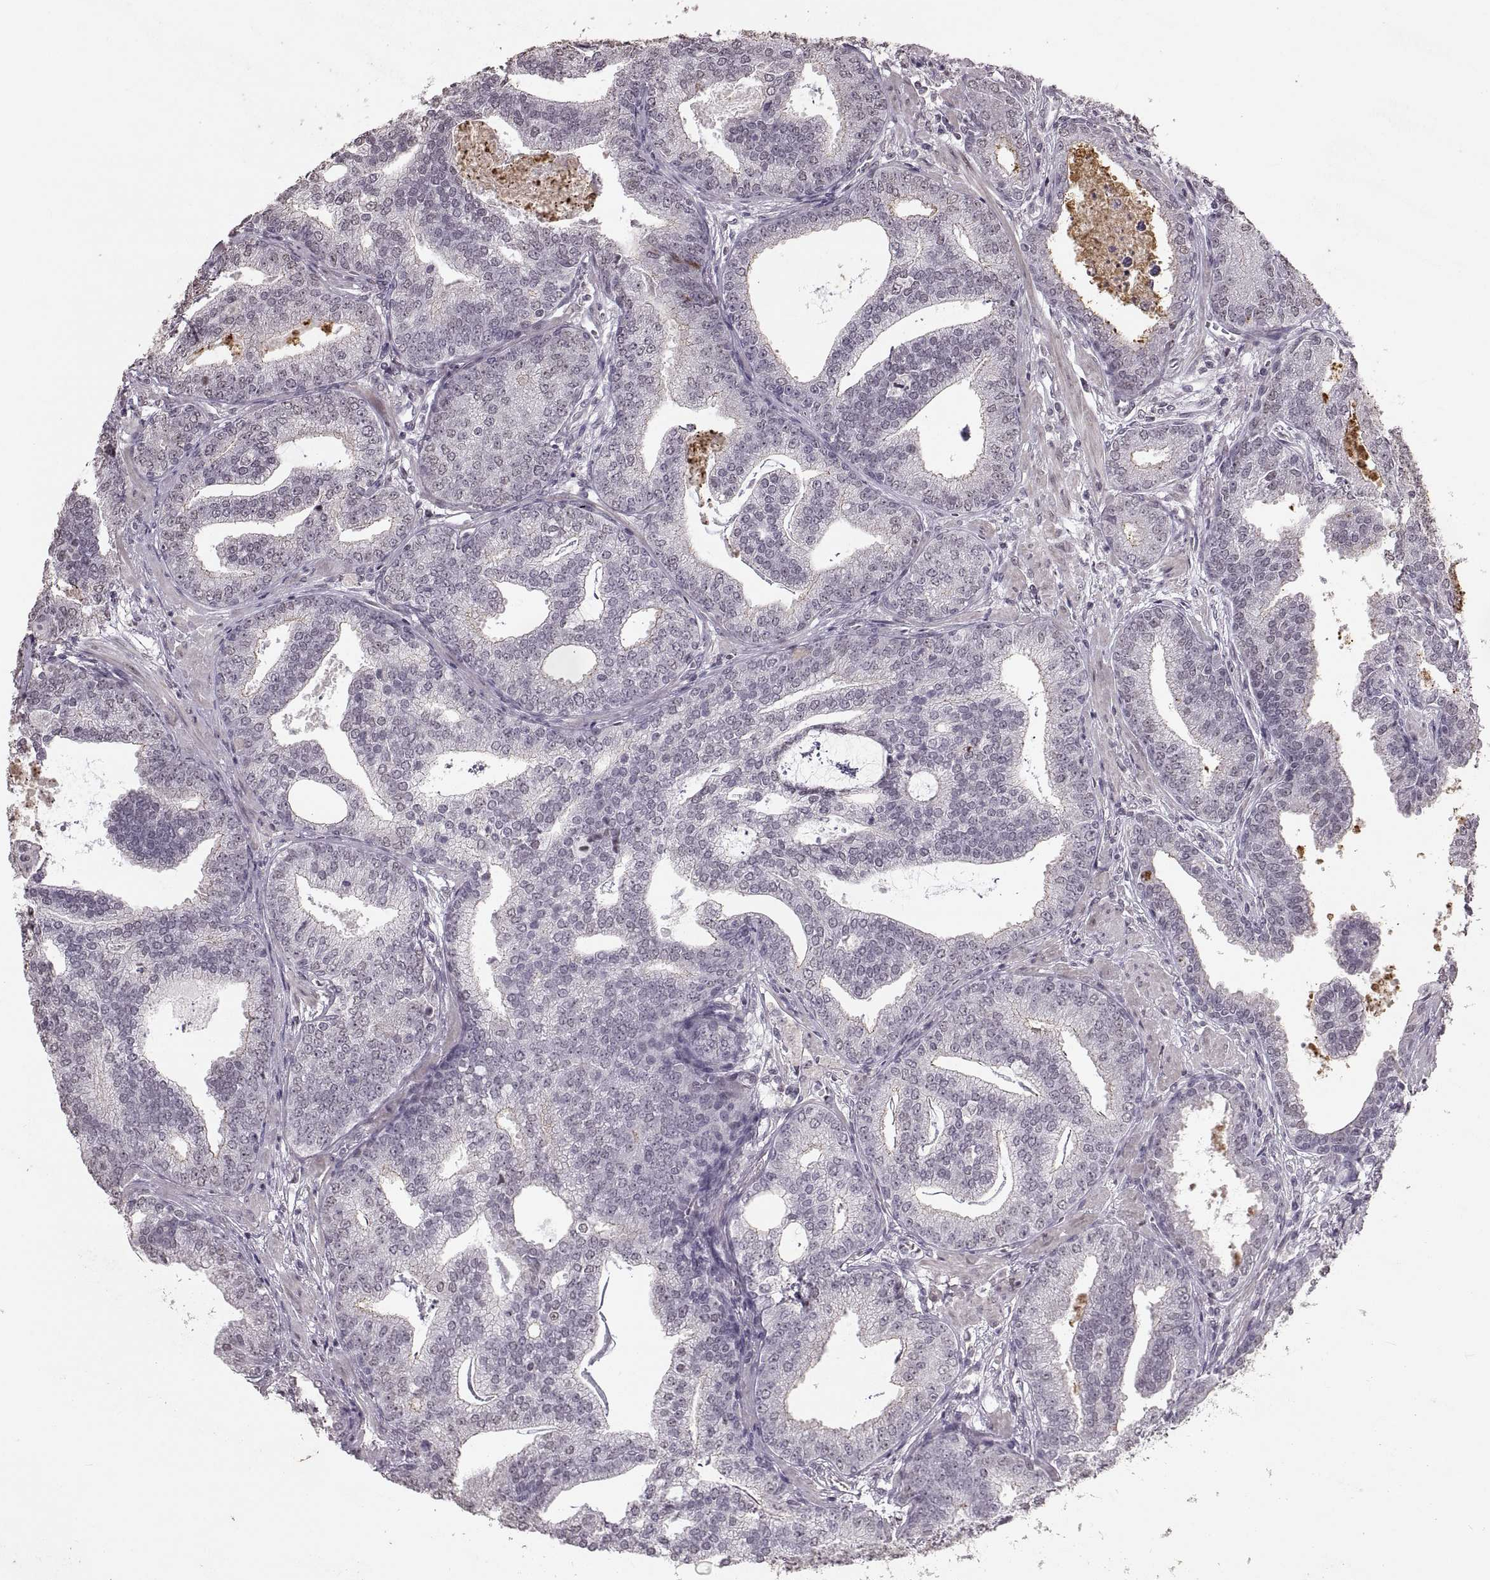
{"staining": {"intensity": "negative", "quantity": "none", "location": "none"}, "tissue": "prostate cancer", "cell_type": "Tumor cells", "image_type": "cancer", "snomed": [{"axis": "morphology", "description": "Adenocarcinoma, NOS"}, {"axis": "topography", "description": "Prostate"}], "caption": "Immunohistochemical staining of human prostate cancer reveals no significant expression in tumor cells.", "gene": "PALS1", "patient": {"sex": "male", "age": 64}}